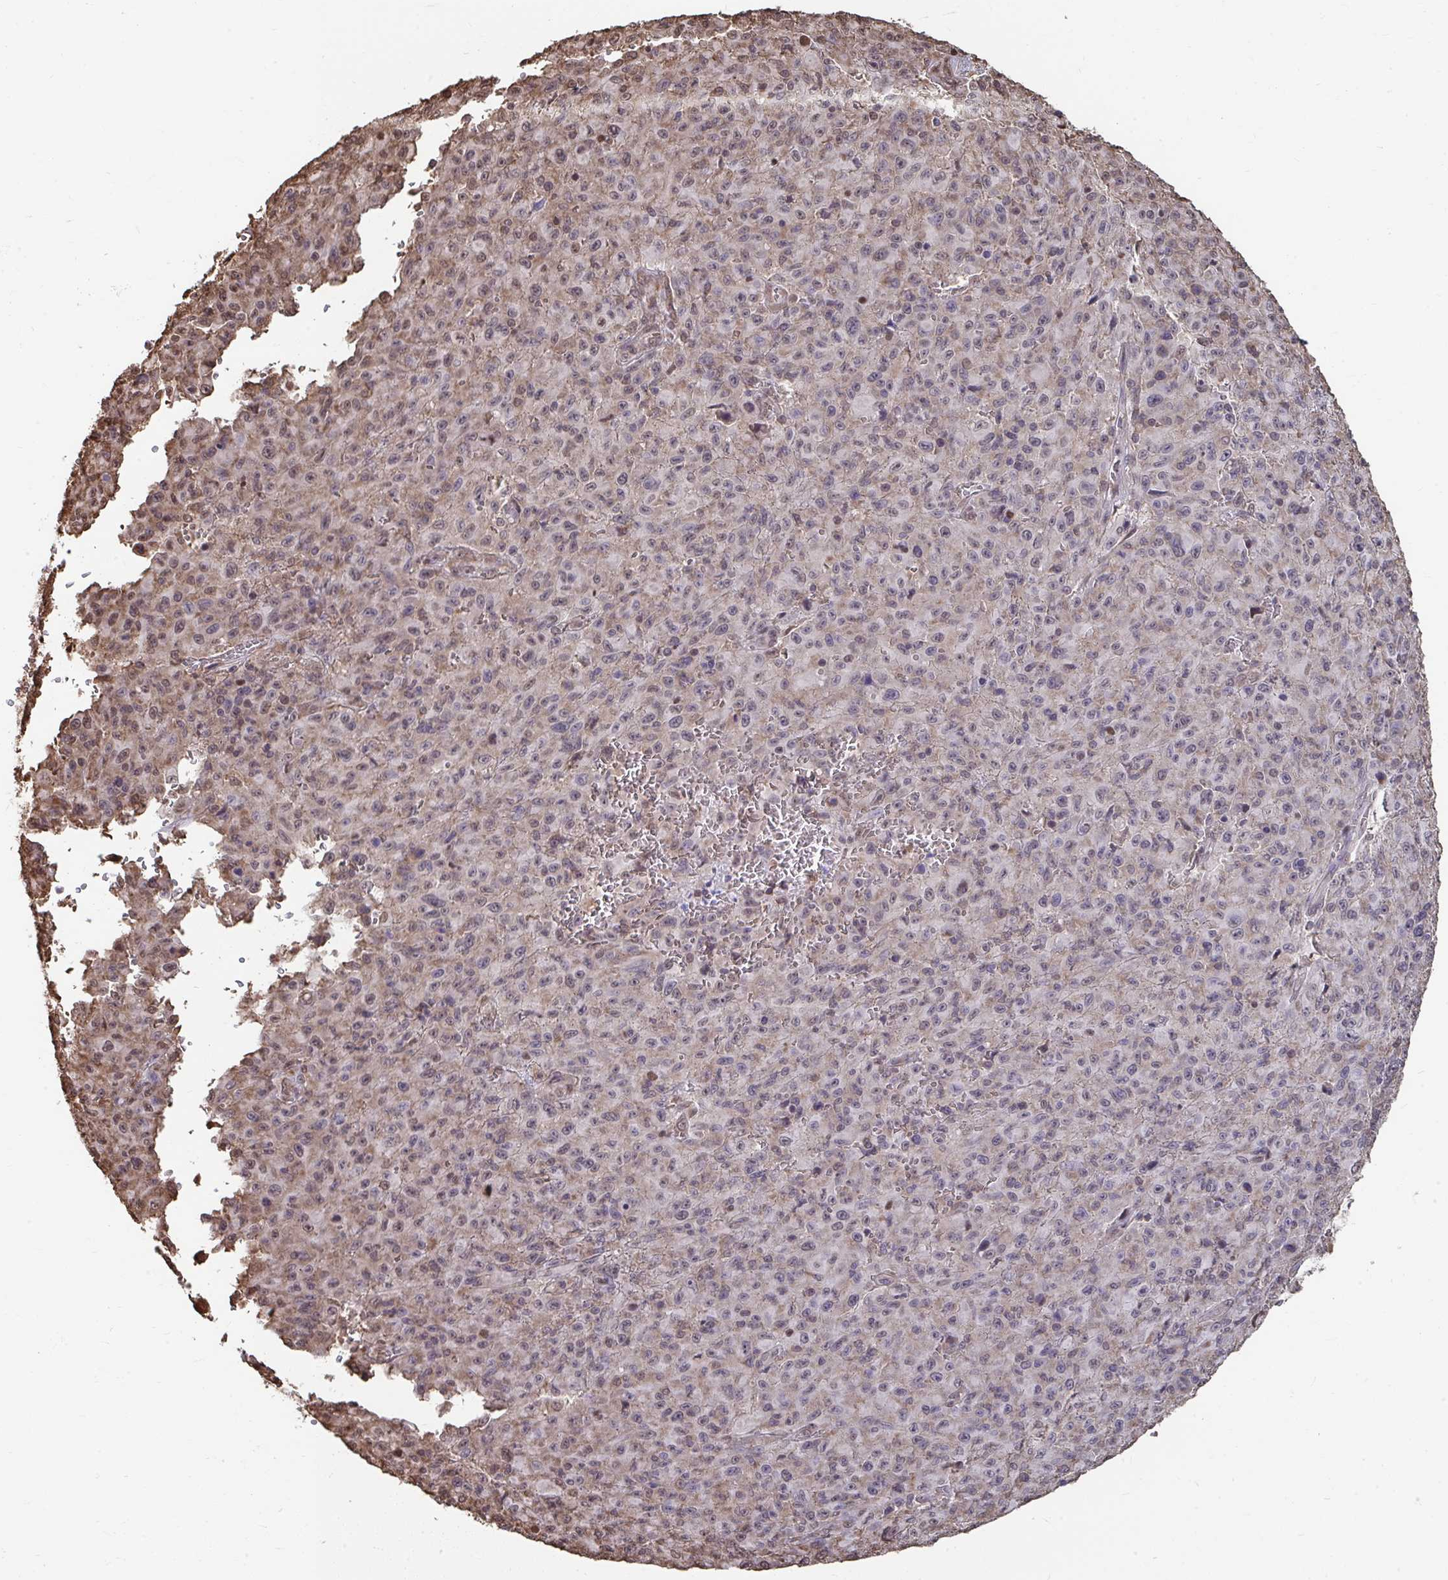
{"staining": {"intensity": "weak", "quantity": "25%-75%", "location": "cytoplasmic/membranous,nuclear"}, "tissue": "melanoma", "cell_type": "Tumor cells", "image_type": "cancer", "snomed": [{"axis": "morphology", "description": "Malignant melanoma, NOS"}, {"axis": "topography", "description": "Skin"}], "caption": "There is low levels of weak cytoplasmic/membranous and nuclear expression in tumor cells of melanoma, as demonstrated by immunohistochemical staining (brown color).", "gene": "SYNCRIP", "patient": {"sex": "male", "age": 46}}